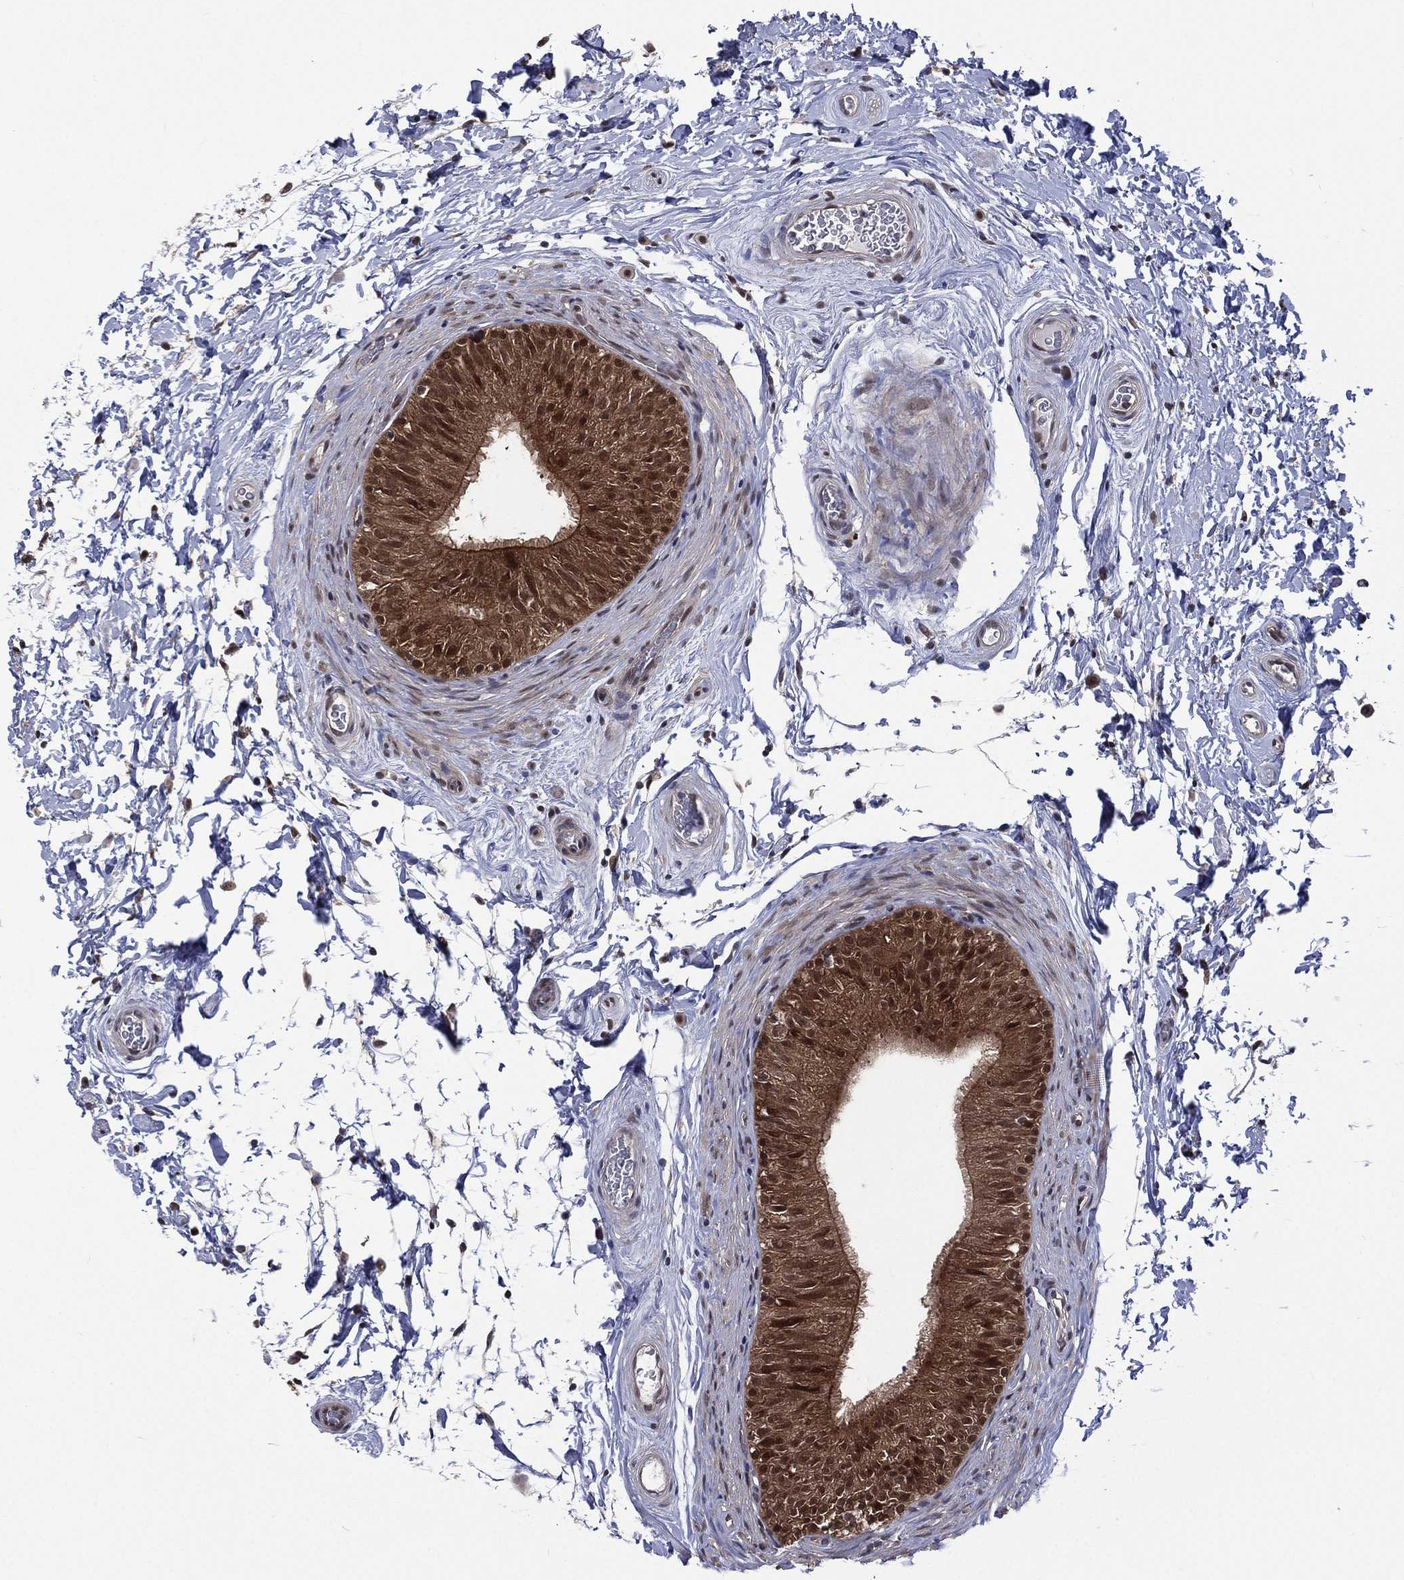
{"staining": {"intensity": "strong", "quantity": ">75%", "location": "cytoplasmic/membranous,nuclear"}, "tissue": "epididymis", "cell_type": "Glandular cells", "image_type": "normal", "snomed": [{"axis": "morphology", "description": "Normal tissue, NOS"}, {"axis": "topography", "description": "Epididymis"}], "caption": "Epididymis stained for a protein shows strong cytoplasmic/membranous,nuclear positivity in glandular cells. (DAB (3,3'-diaminobenzidine) IHC, brown staining for protein, blue staining for nuclei).", "gene": "MTAP", "patient": {"sex": "male", "age": 34}}